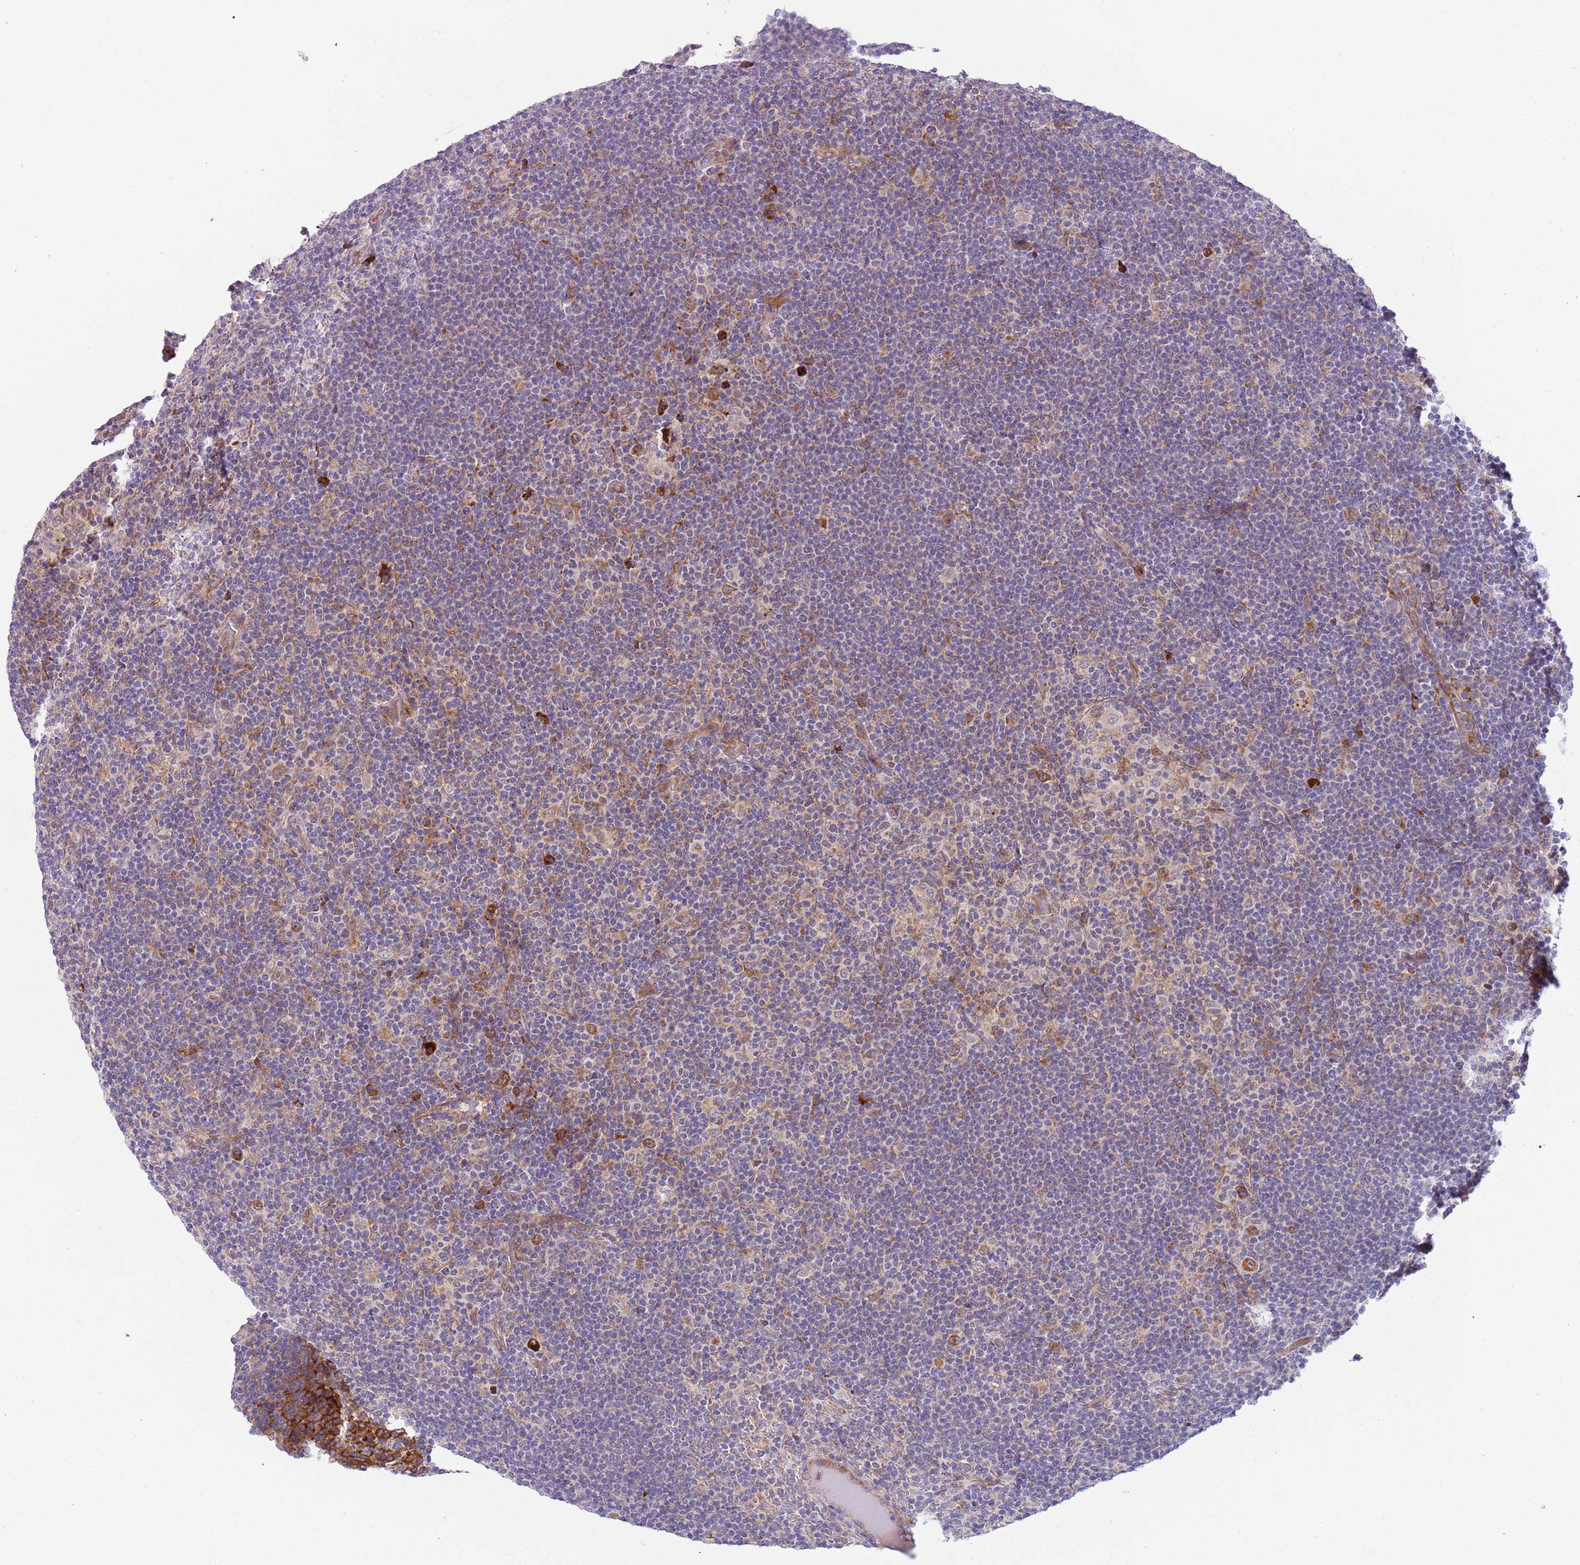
{"staining": {"intensity": "strong", "quantity": ">75%", "location": "cytoplasmic/membranous"}, "tissue": "lymphoma", "cell_type": "Tumor cells", "image_type": "cancer", "snomed": [{"axis": "morphology", "description": "Hodgkin's disease, NOS"}, {"axis": "topography", "description": "Lymph node"}], "caption": "Immunohistochemical staining of Hodgkin's disease displays high levels of strong cytoplasmic/membranous protein staining in approximately >75% of tumor cells.", "gene": "VWCE", "patient": {"sex": "female", "age": 57}}